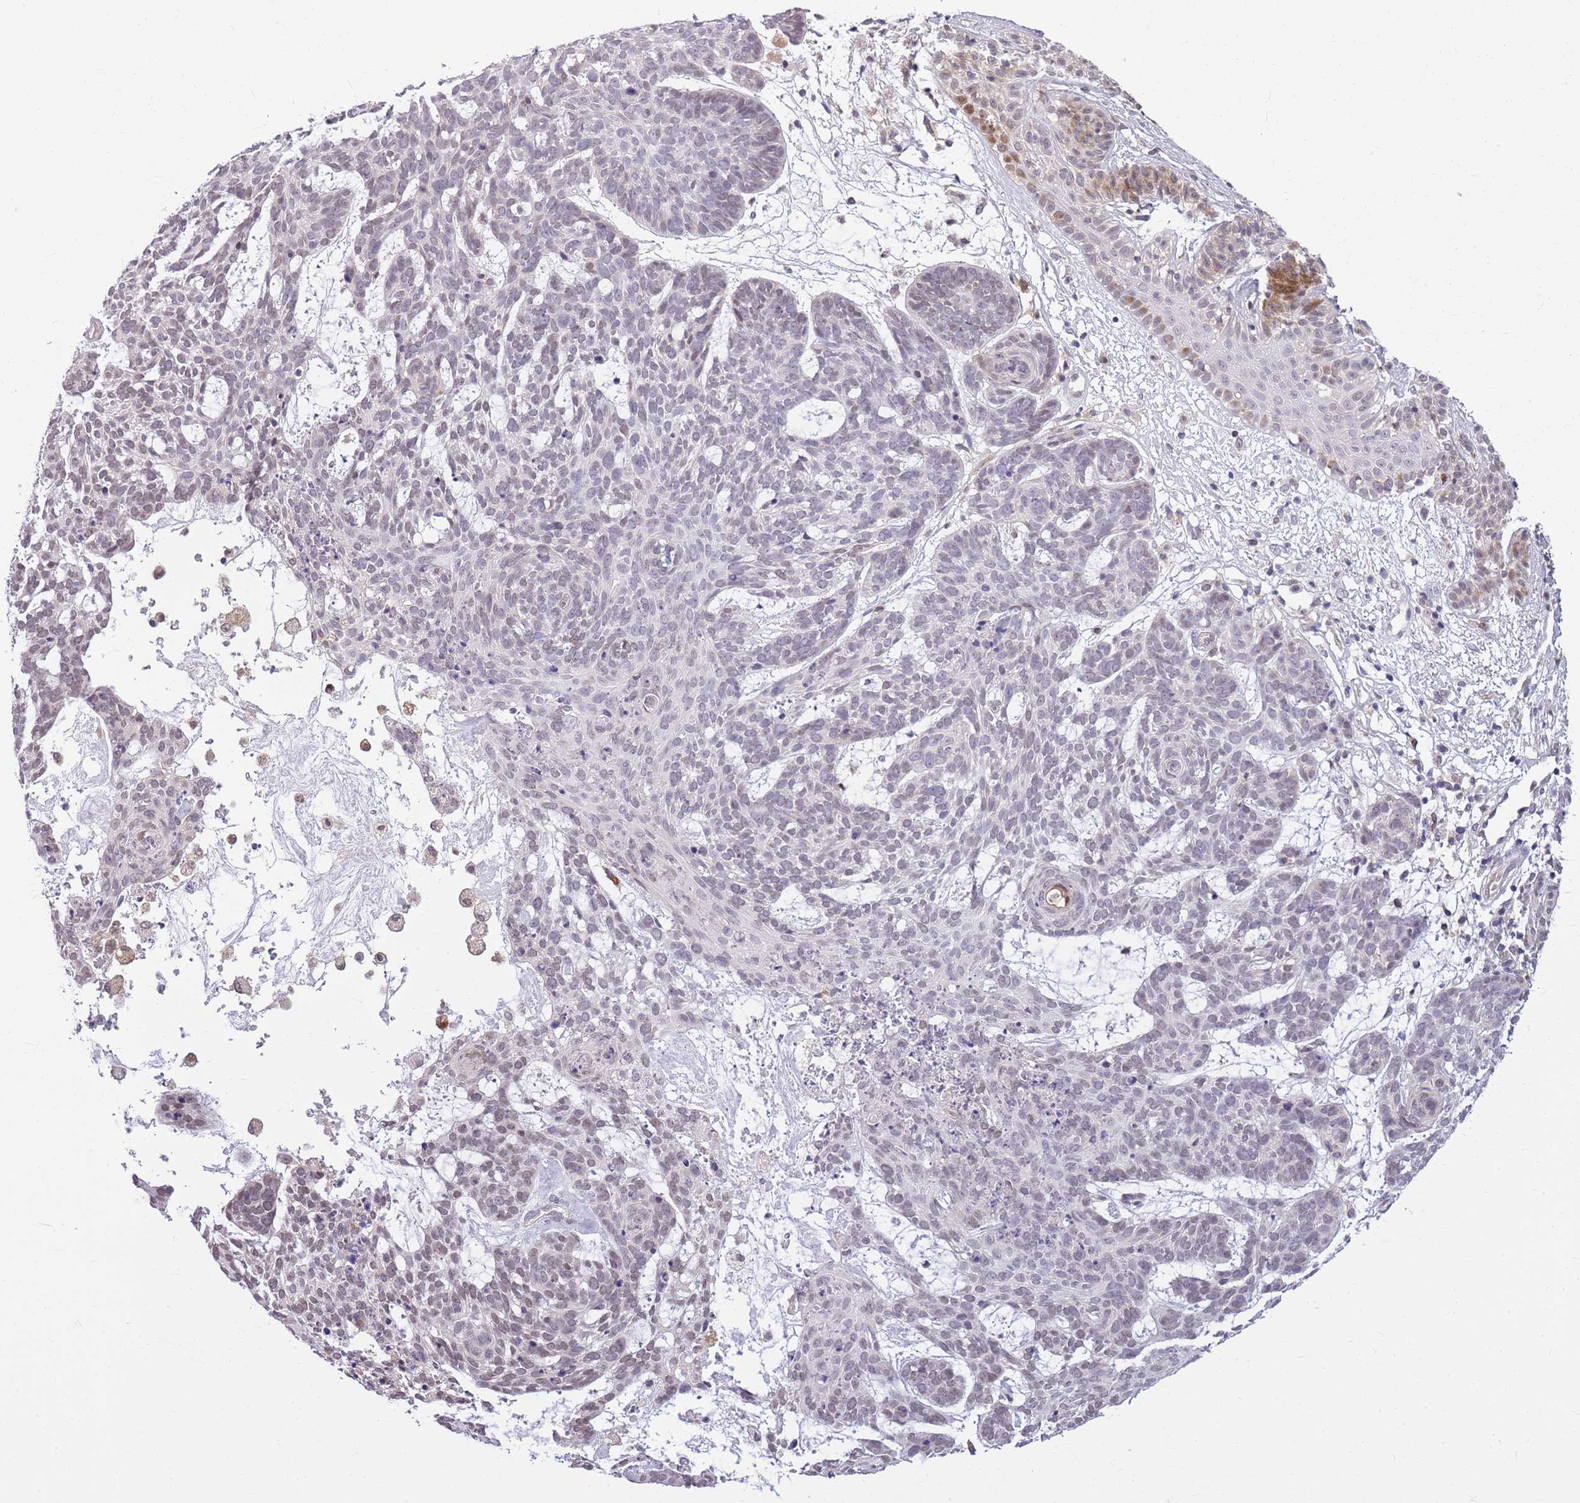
{"staining": {"intensity": "weak", "quantity": "<25%", "location": "nuclear"}, "tissue": "skin cancer", "cell_type": "Tumor cells", "image_type": "cancer", "snomed": [{"axis": "morphology", "description": "Basal cell carcinoma"}, {"axis": "topography", "description": "Skin"}], "caption": "Immunohistochemistry (IHC) histopathology image of neoplastic tissue: human basal cell carcinoma (skin) stained with DAB exhibits no significant protein expression in tumor cells. (Brightfield microscopy of DAB (3,3'-diaminobenzidine) immunohistochemistry (IHC) at high magnification).", "gene": "DHX32", "patient": {"sex": "female", "age": 89}}